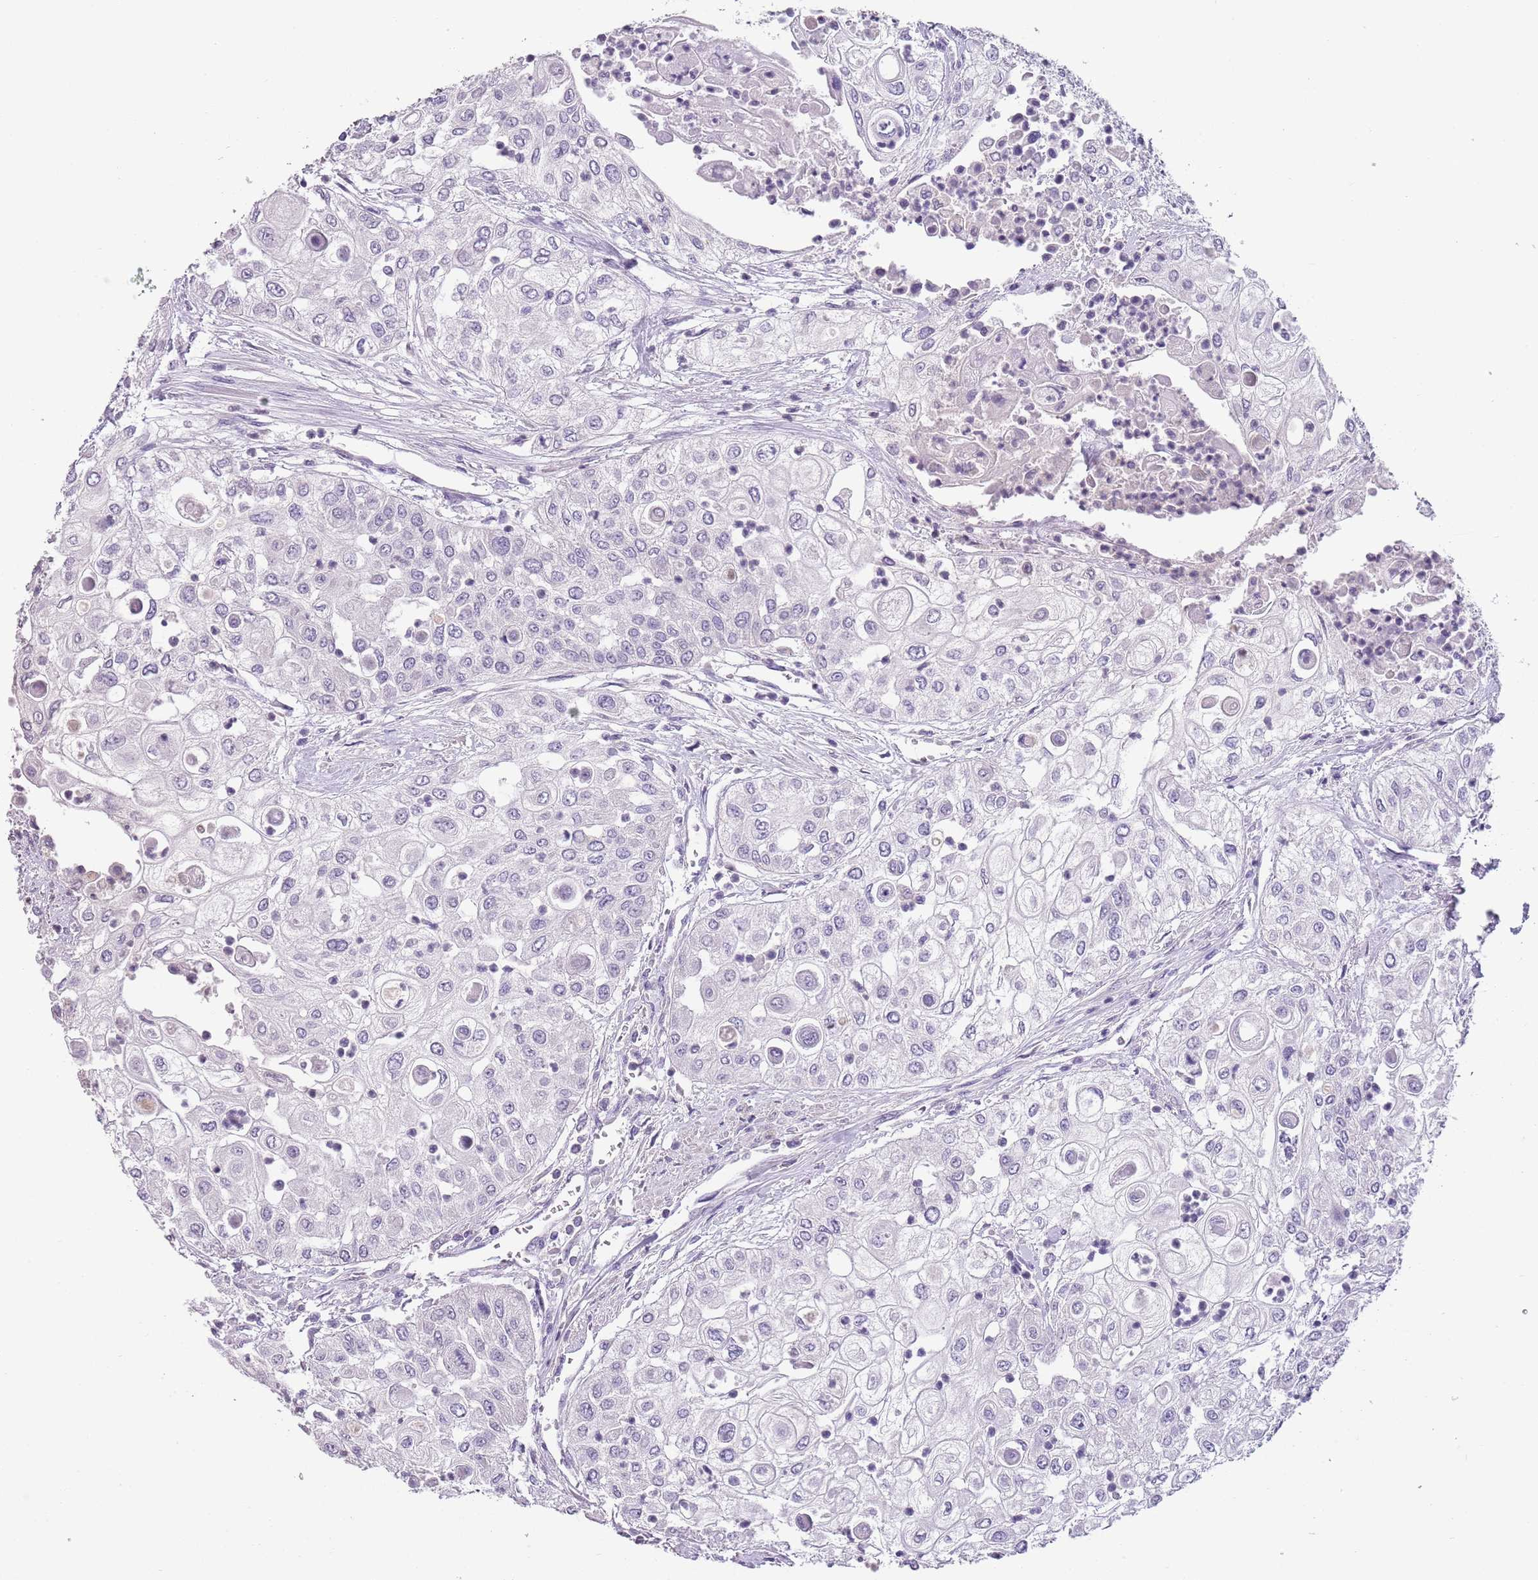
{"staining": {"intensity": "negative", "quantity": "none", "location": "none"}, "tissue": "urothelial cancer", "cell_type": "Tumor cells", "image_type": "cancer", "snomed": [{"axis": "morphology", "description": "Urothelial carcinoma, High grade"}, {"axis": "topography", "description": "Urinary bladder"}], "caption": "Protein analysis of urothelial carcinoma (high-grade) demonstrates no significant expression in tumor cells.", "gene": "SLC35E3", "patient": {"sex": "female", "age": 79}}